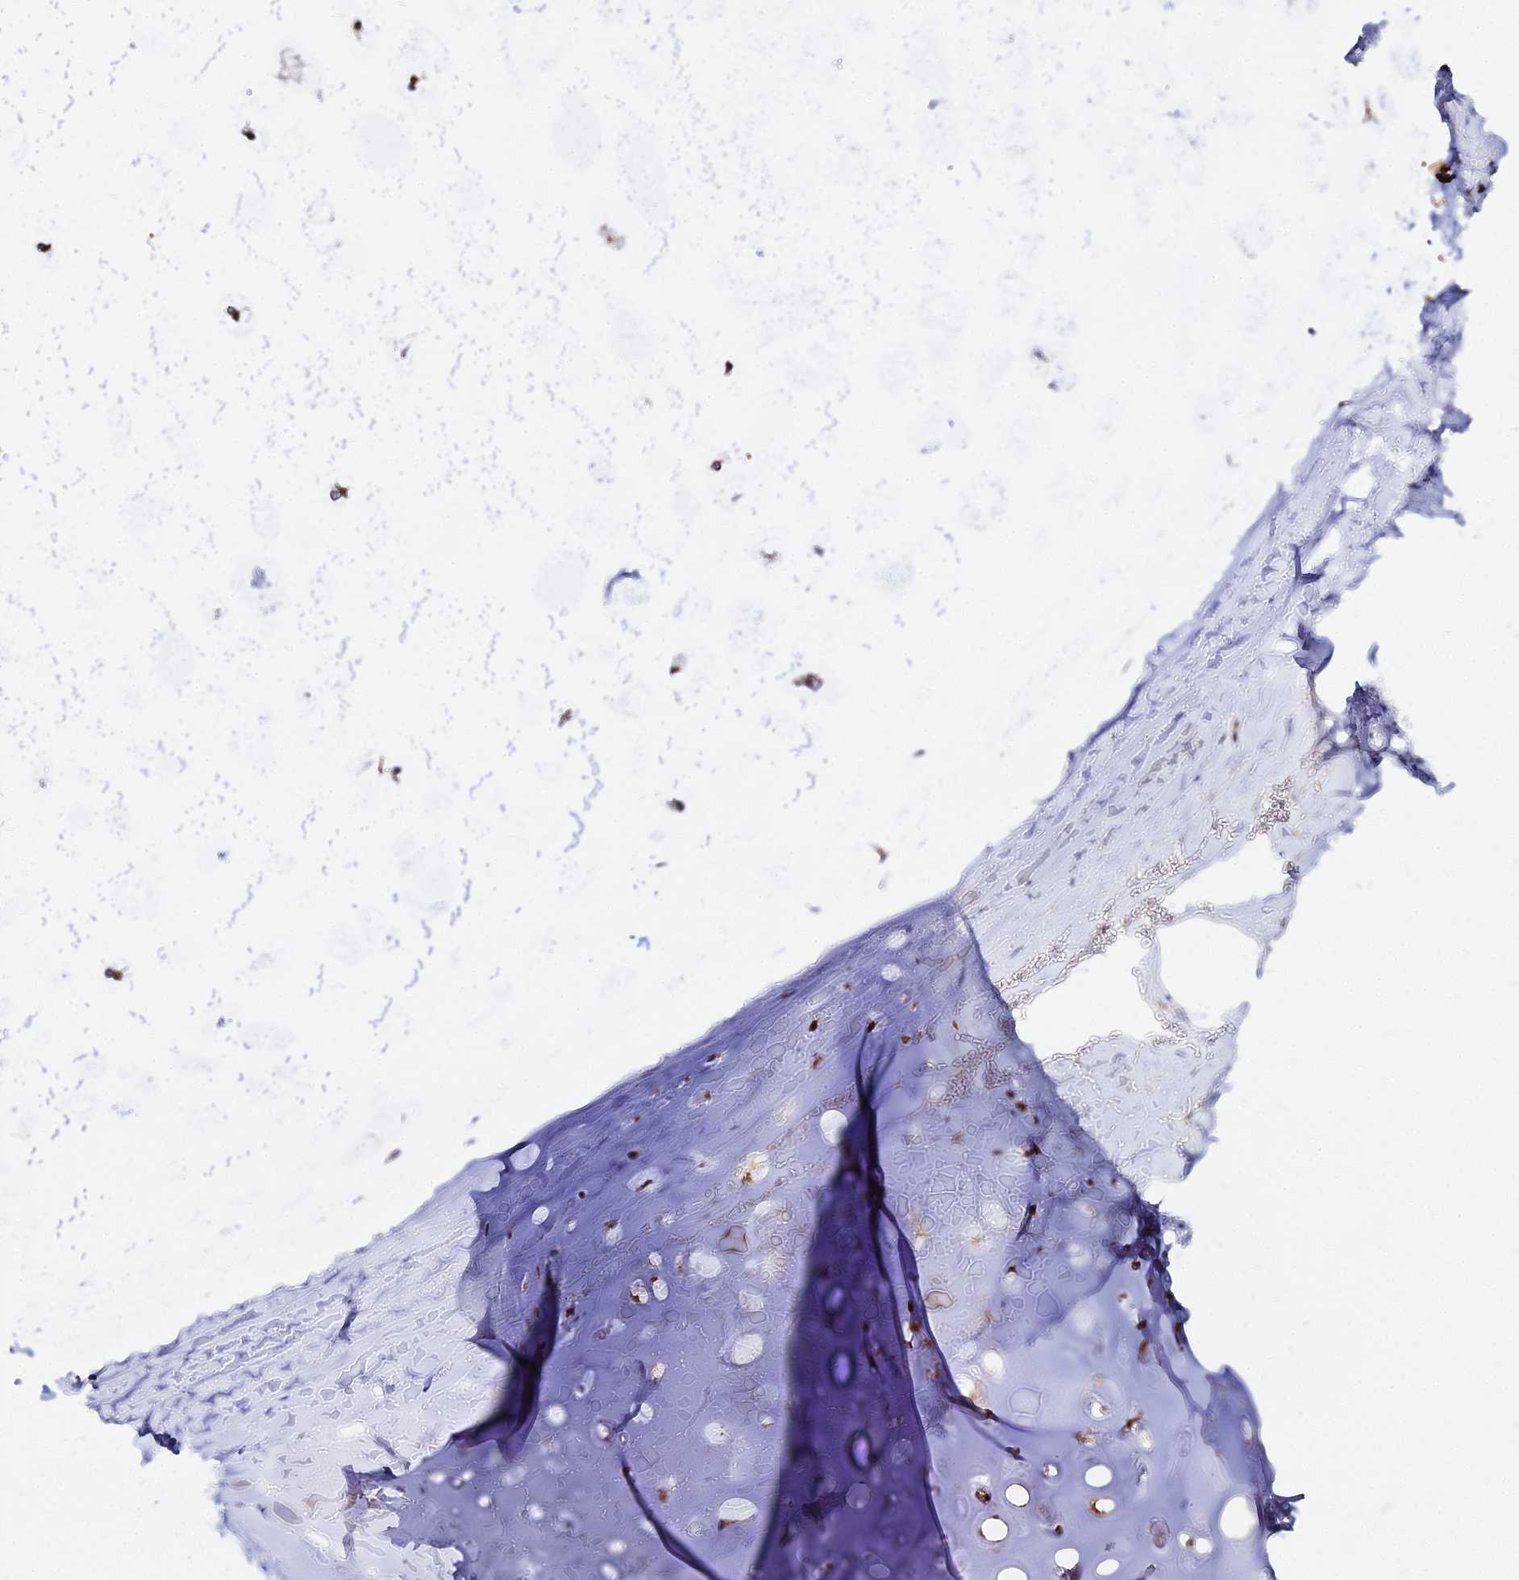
{"staining": {"intensity": "weak", "quantity": ">75%", "location": "nuclear"}, "tissue": "adipose tissue", "cell_type": "Adipocytes", "image_type": "normal", "snomed": [{"axis": "morphology", "description": "Normal tissue, NOS"}, {"axis": "topography", "description": "Cartilage tissue"}], "caption": "This micrograph shows immunohistochemistry staining of unremarkable human adipose tissue, with low weak nuclear expression in approximately >75% of adipocytes.", "gene": "RNF121", "patient": {"sex": "male", "age": 66}}